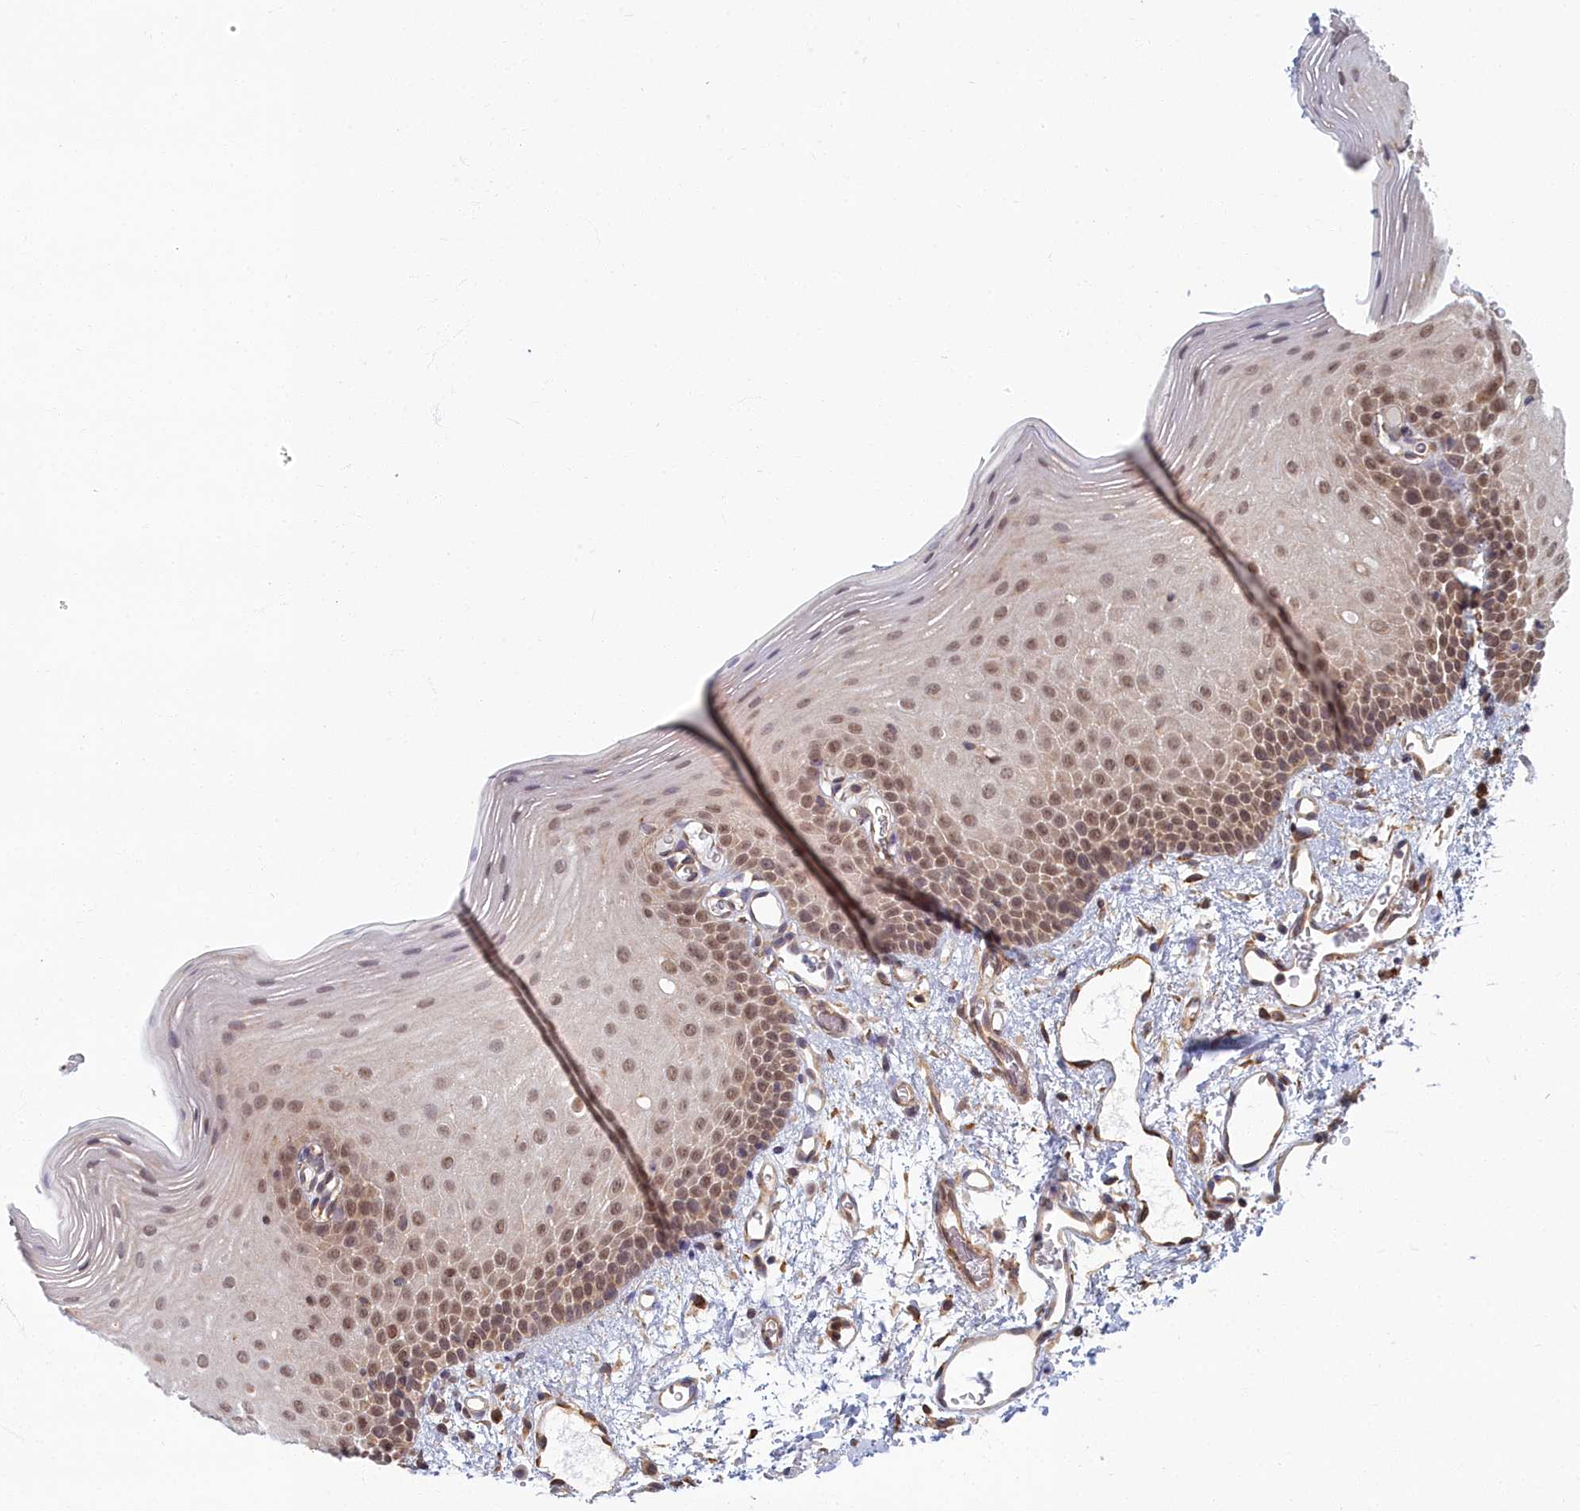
{"staining": {"intensity": "moderate", "quantity": ">75%", "location": "nuclear"}, "tissue": "oral mucosa", "cell_type": "Squamous epithelial cells", "image_type": "normal", "snomed": [{"axis": "morphology", "description": "Normal tissue, NOS"}, {"axis": "topography", "description": "Oral tissue"}], "caption": "Immunohistochemical staining of normal human oral mucosa displays medium levels of moderate nuclear expression in approximately >75% of squamous epithelial cells.", "gene": "MAK16", "patient": {"sex": "female", "age": 70}}